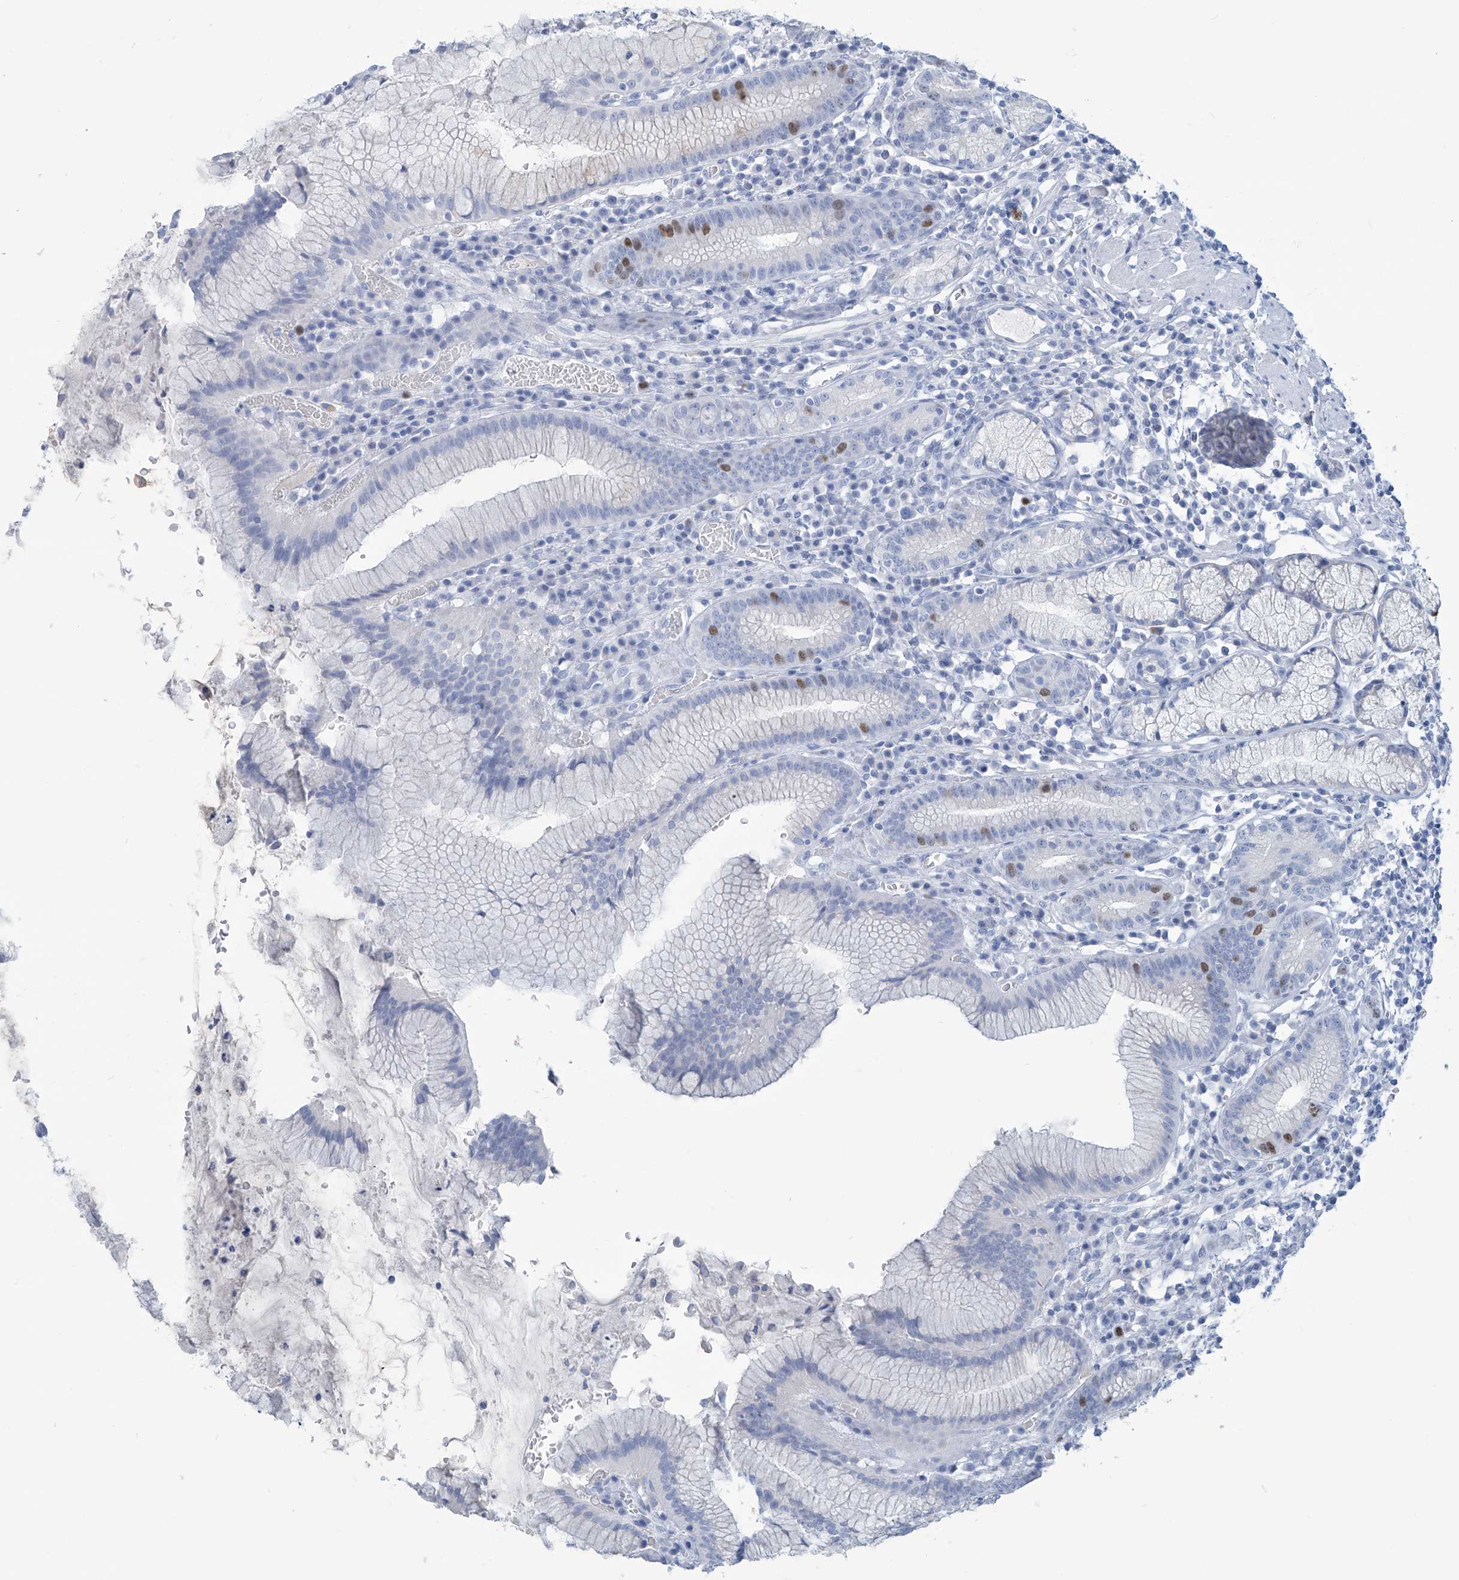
{"staining": {"intensity": "moderate", "quantity": "<25%", "location": "nuclear"}, "tissue": "stomach", "cell_type": "Glandular cells", "image_type": "normal", "snomed": [{"axis": "morphology", "description": "Normal tissue, NOS"}, {"axis": "topography", "description": "Stomach"}], "caption": "This photomicrograph demonstrates immunohistochemistry (IHC) staining of unremarkable human stomach, with low moderate nuclear expression in about <25% of glandular cells.", "gene": "SGO2", "patient": {"sex": "male", "age": 55}}